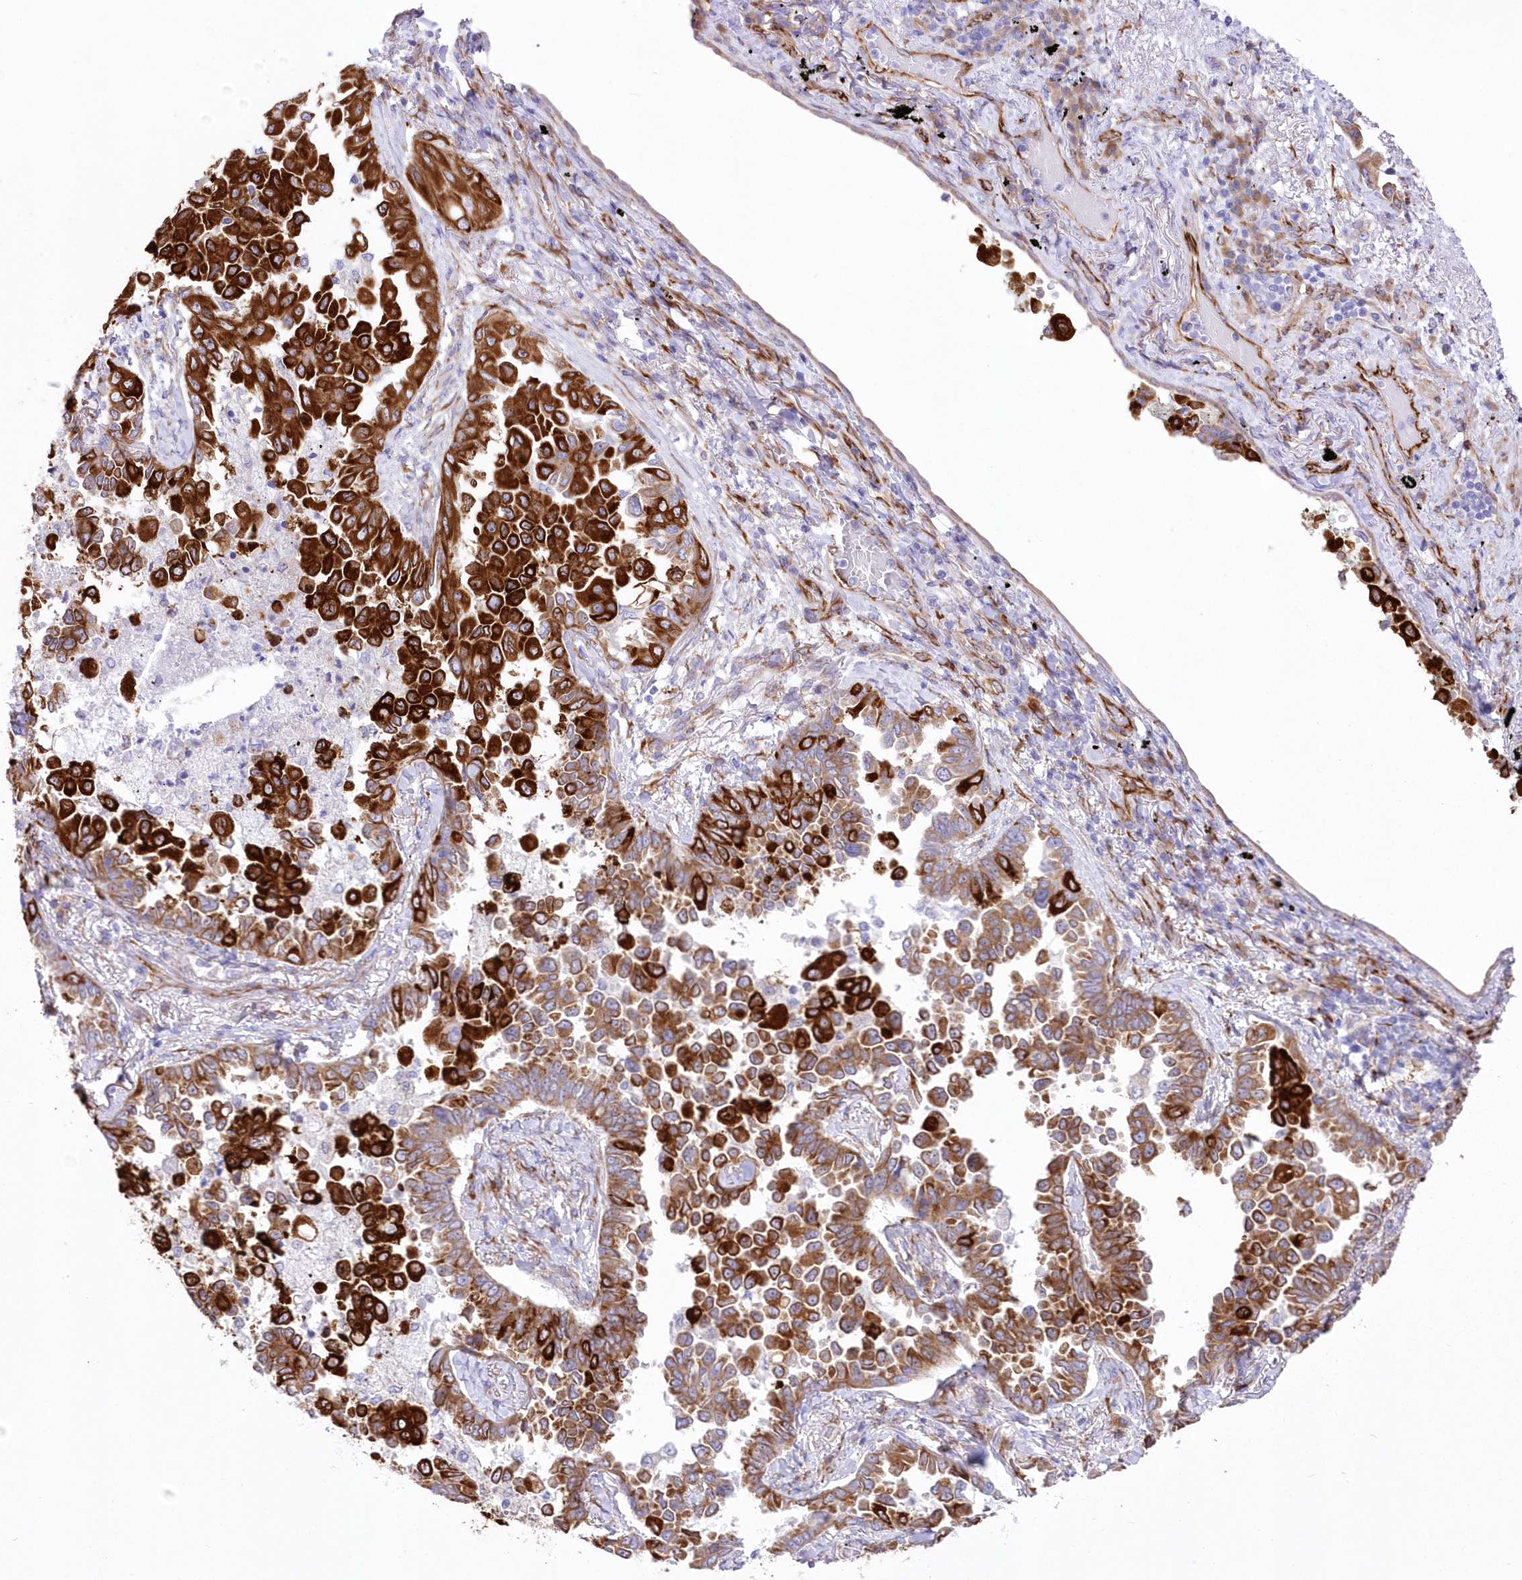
{"staining": {"intensity": "strong", "quantity": ">75%", "location": "cytoplasmic/membranous"}, "tissue": "lung cancer", "cell_type": "Tumor cells", "image_type": "cancer", "snomed": [{"axis": "morphology", "description": "Adenocarcinoma, NOS"}, {"axis": "topography", "description": "Lung"}], "caption": "A histopathology image showing strong cytoplasmic/membranous expression in approximately >75% of tumor cells in lung cancer, as visualized by brown immunohistochemical staining.", "gene": "YTHDC2", "patient": {"sex": "female", "age": 67}}